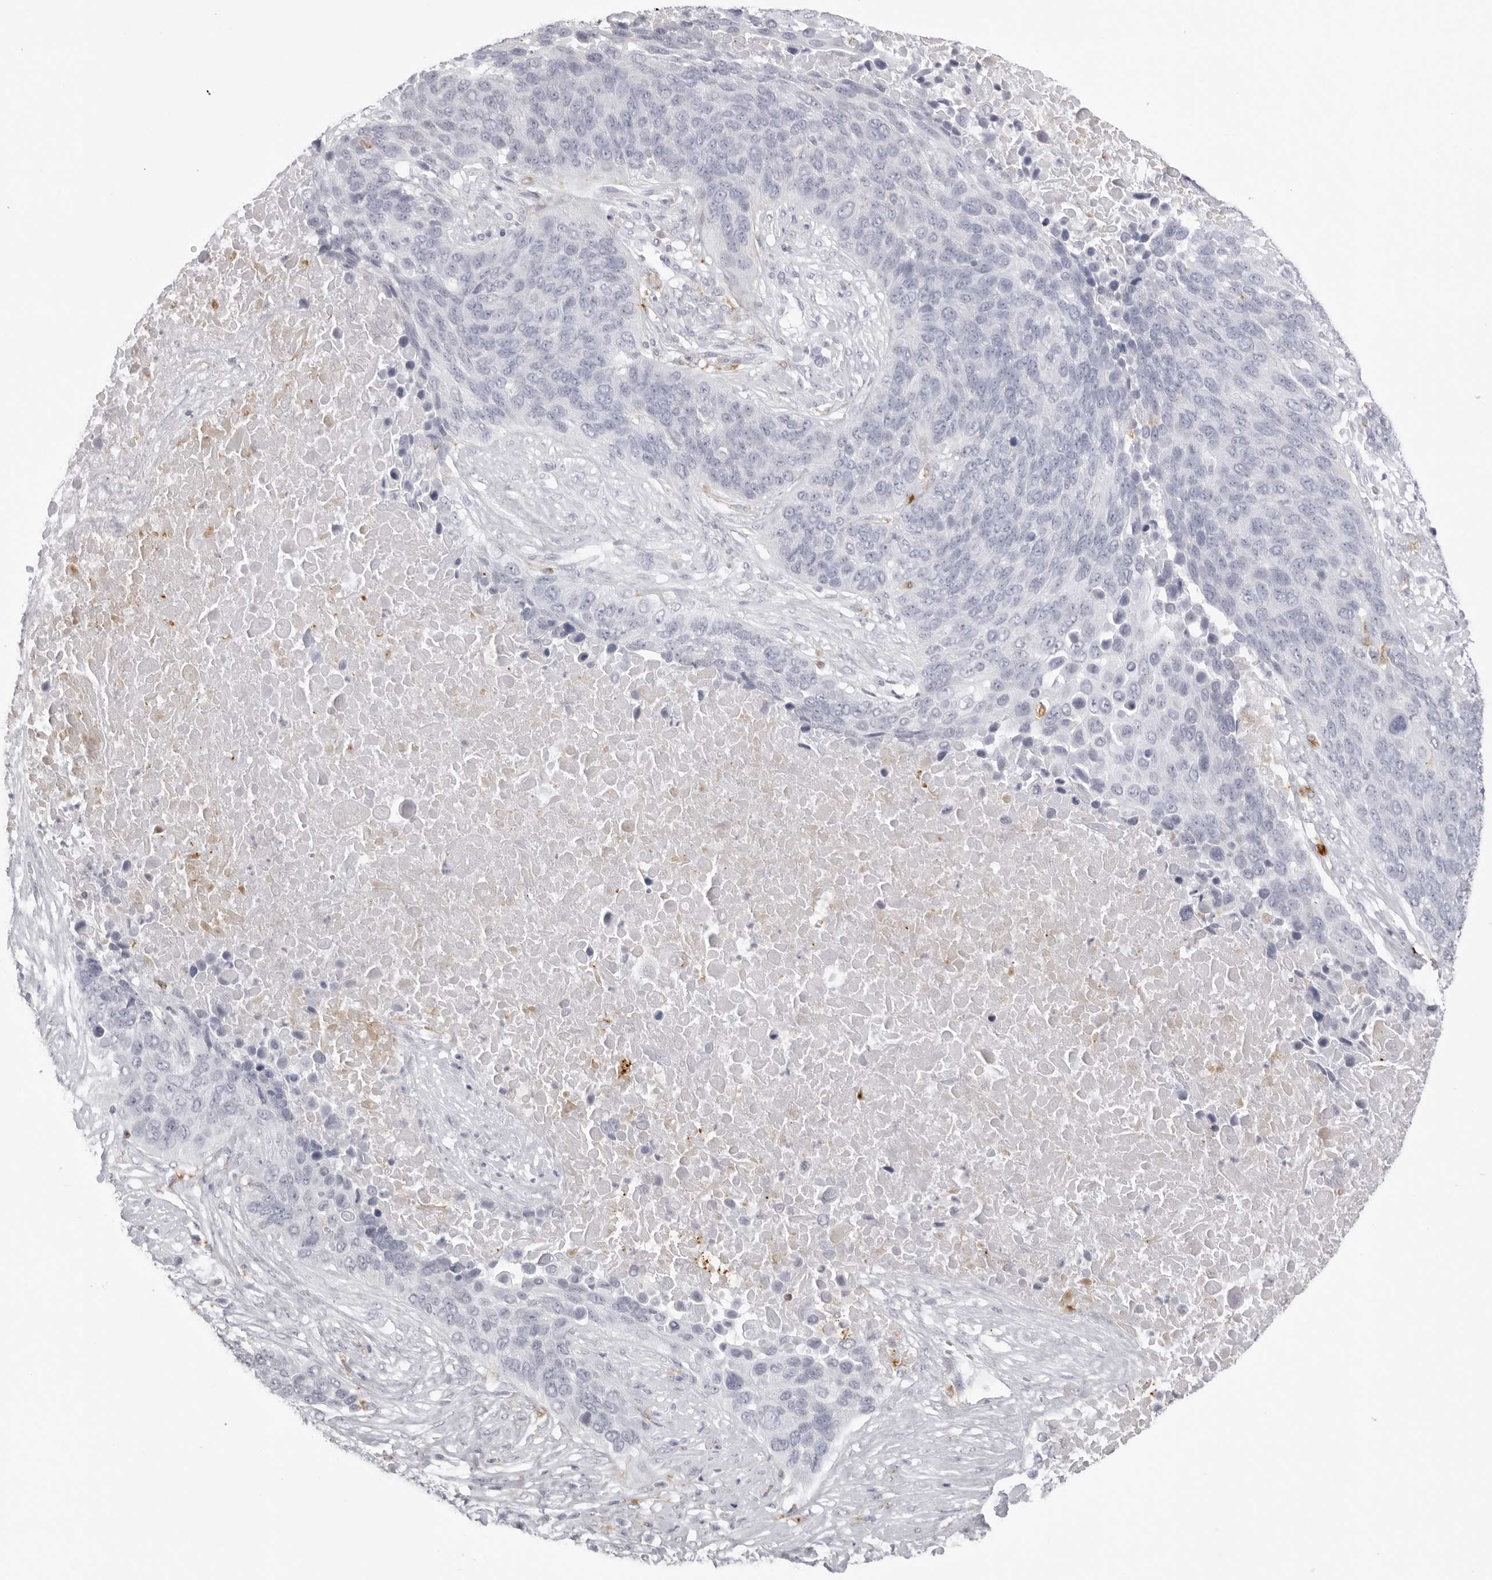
{"staining": {"intensity": "negative", "quantity": "none", "location": "none"}, "tissue": "lung cancer", "cell_type": "Tumor cells", "image_type": "cancer", "snomed": [{"axis": "morphology", "description": "Squamous cell carcinoma, NOS"}, {"axis": "topography", "description": "Lung"}], "caption": "A high-resolution photomicrograph shows IHC staining of squamous cell carcinoma (lung), which demonstrates no significant positivity in tumor cells. (DAB immunohistochemistry visualized using brightfield microscopy, high magnification).", "gene": "IL25", "patient": {"sex": "male", "age": 66}}